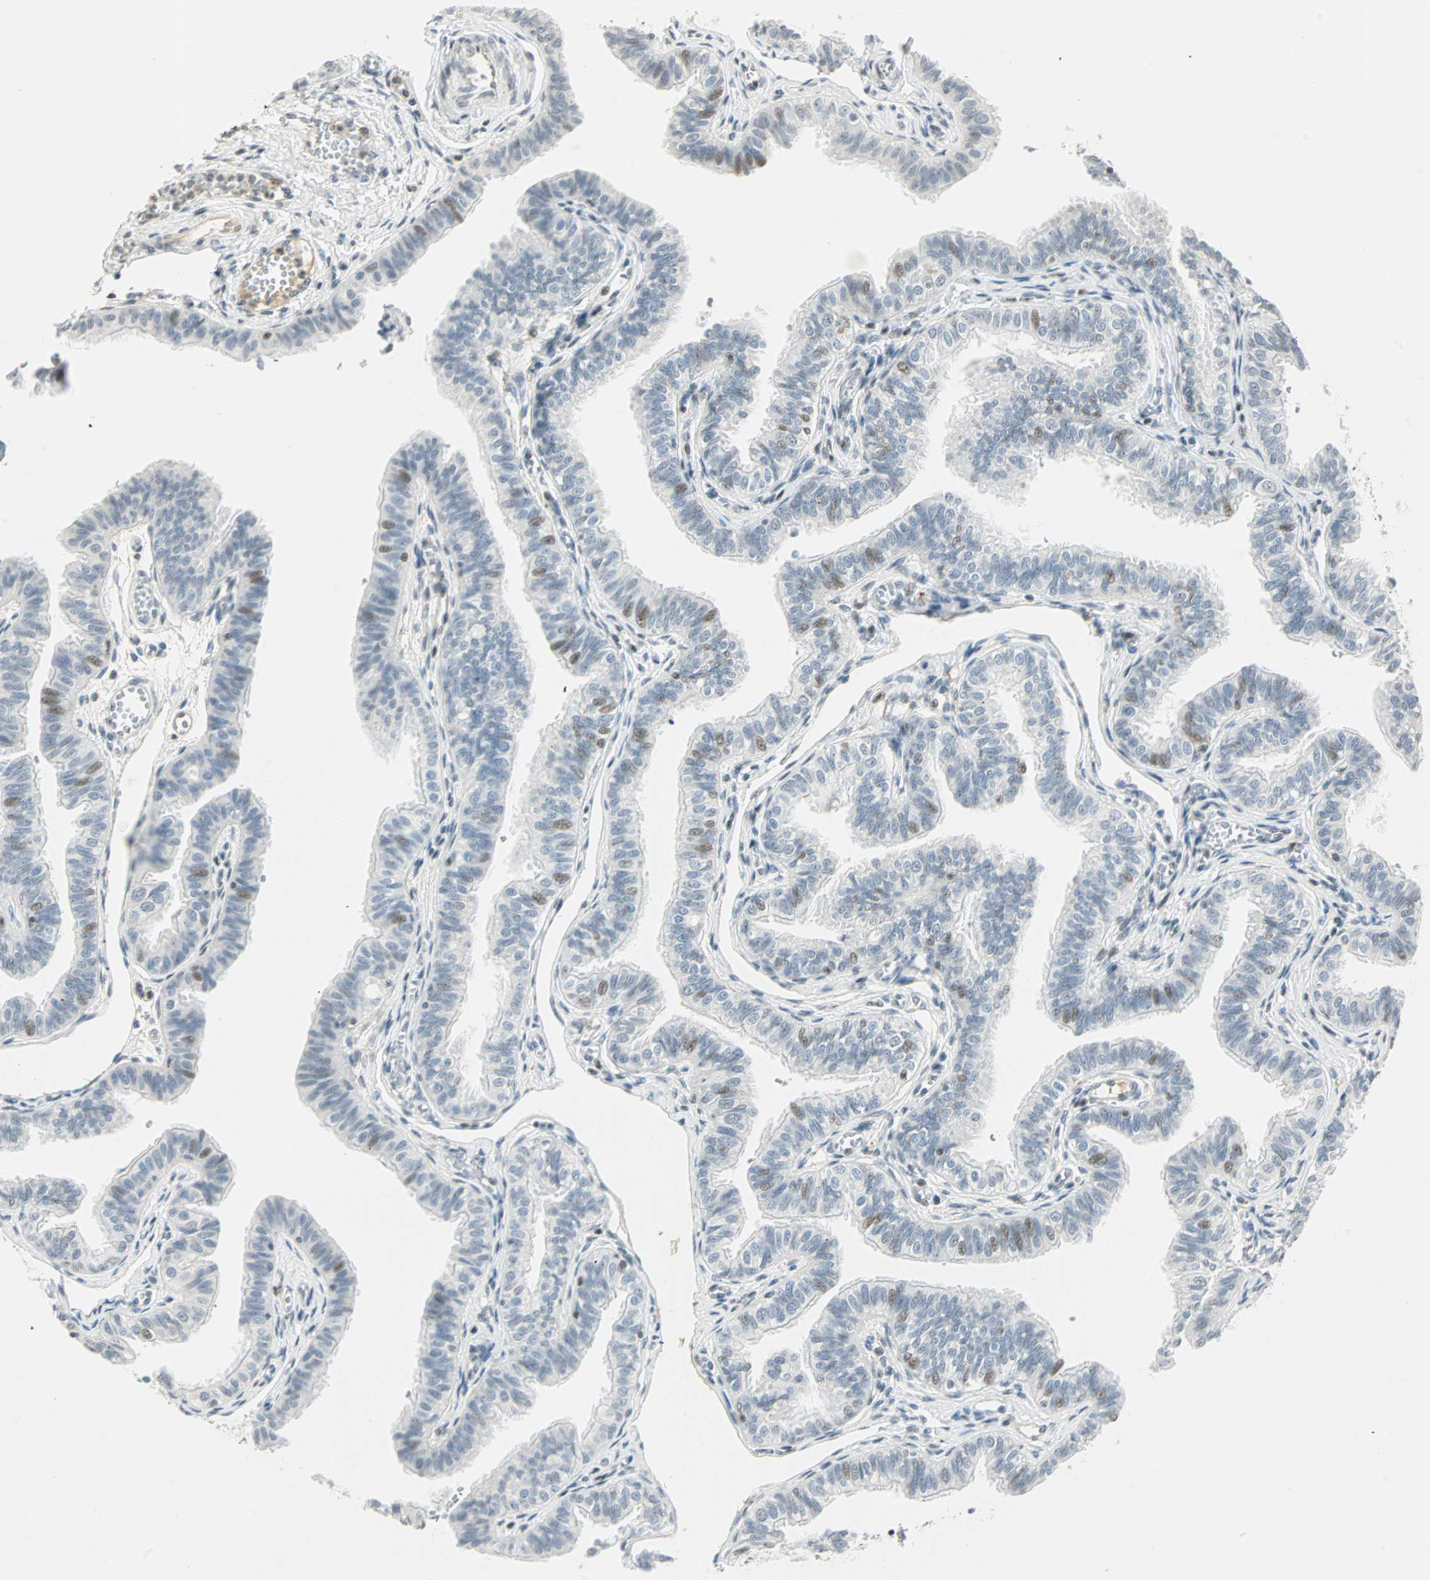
{"staining": {"intensity": "weak", "quantity": "<25%", "location": "nuclear"}, "tissue": "fallopian tube", "cell_type": "Glandular cells", "image_type": "normal", "snomed": [{"axis": "morphology", "description": "Normal tissue, NOS"}, {"axis": "morphology", "description": "Dermoid, NOS"}, {"axis": "topography", "description": "Fallopian tube"}], "caption": "IHC of benign human fallopian tube demonstrates no expression in glandular cells.", "gene": "SMAD3", "patient": {"sex": "female", "age": 33}}